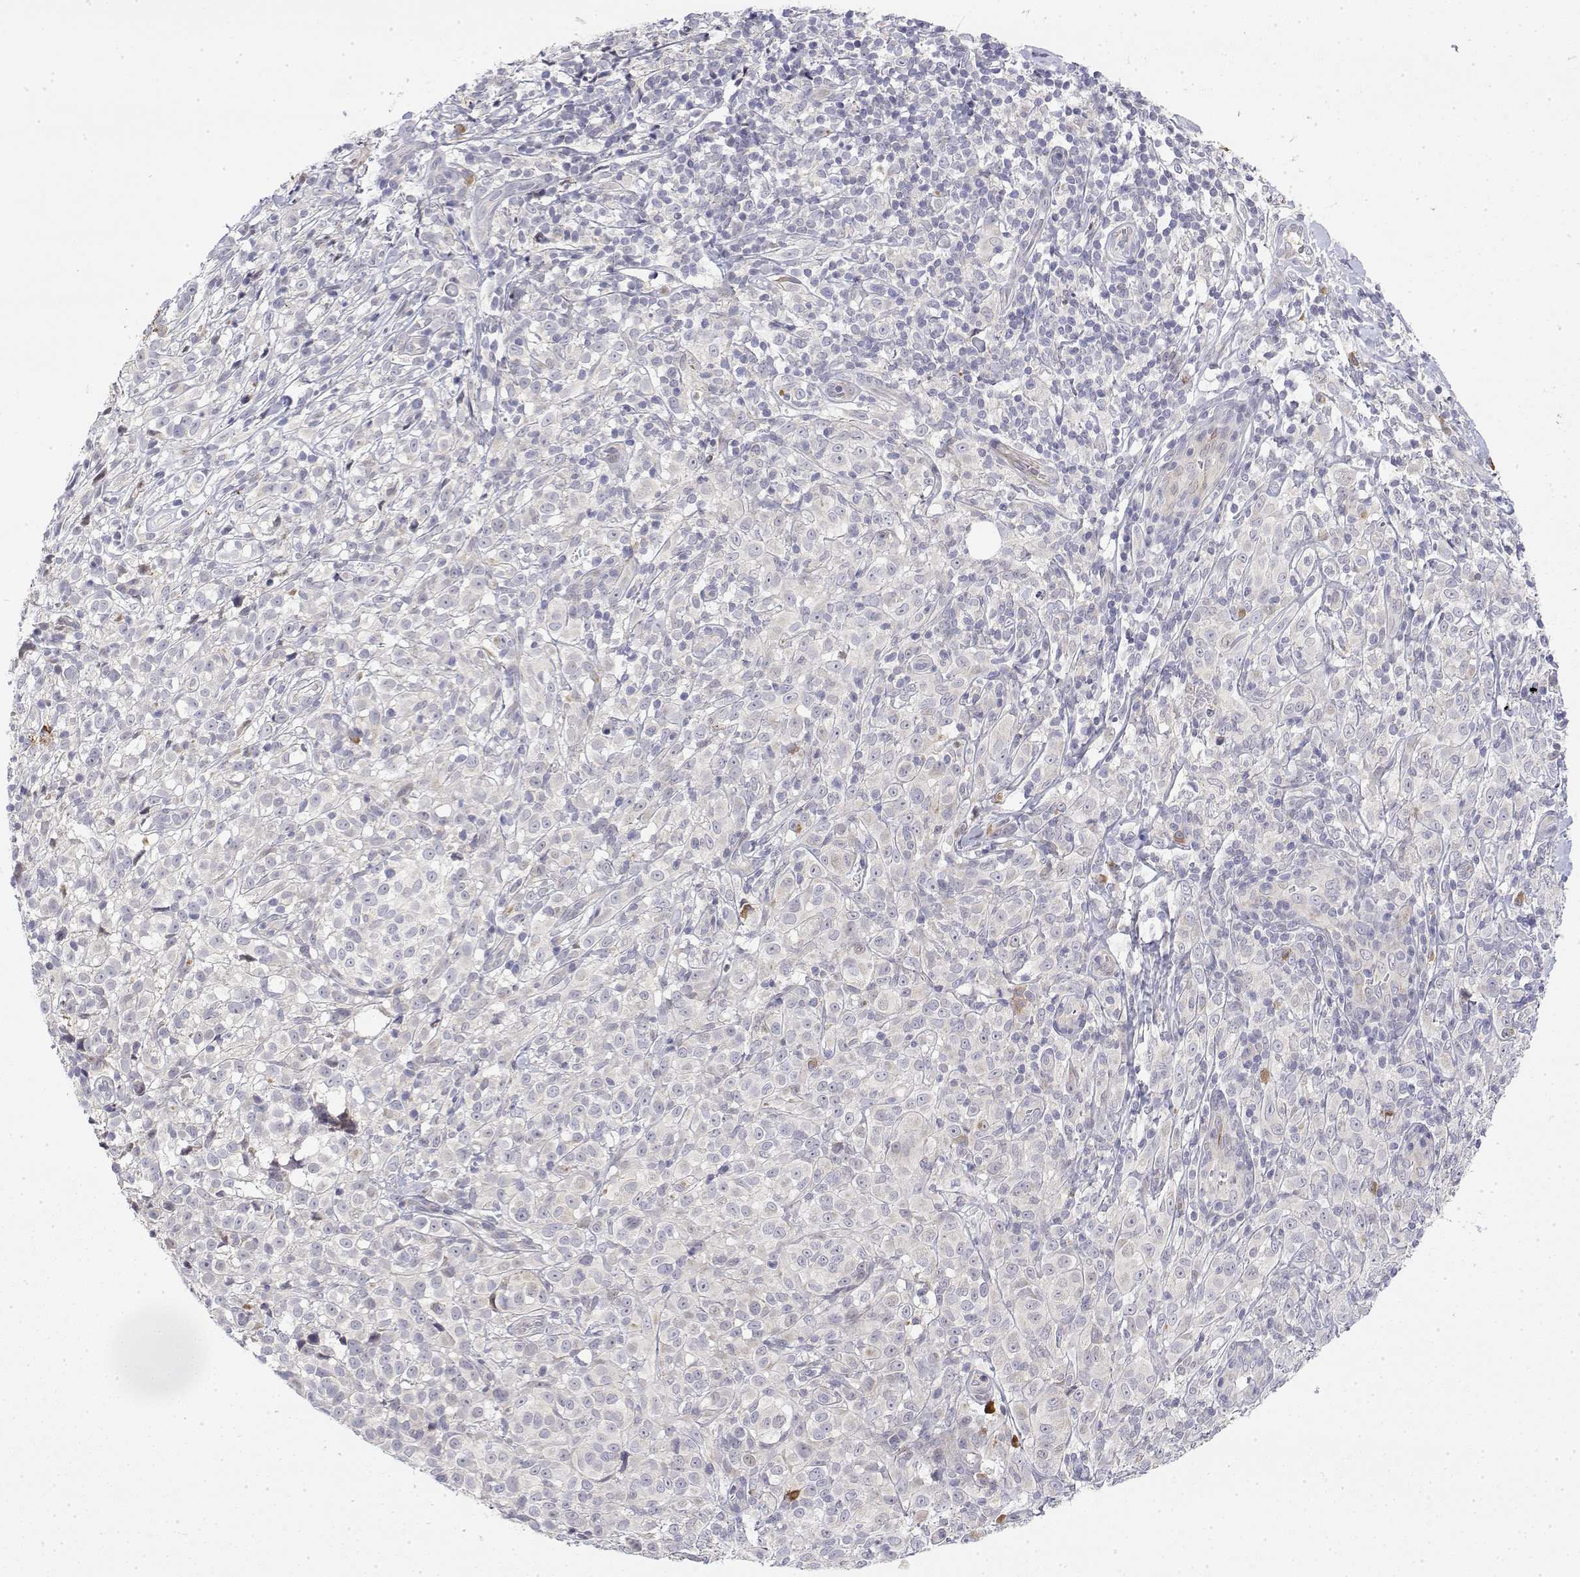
{"staining": {"intensity": "negative", "quantity": "none", "location": "none"}, "tissue": "melanoma", "cell_type": "Tumor cells", "image_type": "cancer", "snomed": [{"axis": "morphology", "description": "Malignant melanoma, NOS"}, {"axis": "topography", "description": "Skin"}], "caption": "The micrograph shows no staining of tumor cells in malignant melanoma. The staining is performed using DAB brown chromogen with nuclei counter-stained in using hematoxylin.", "gene": "IGFBP4", "patient": {"sex": "male", "age": 85}}